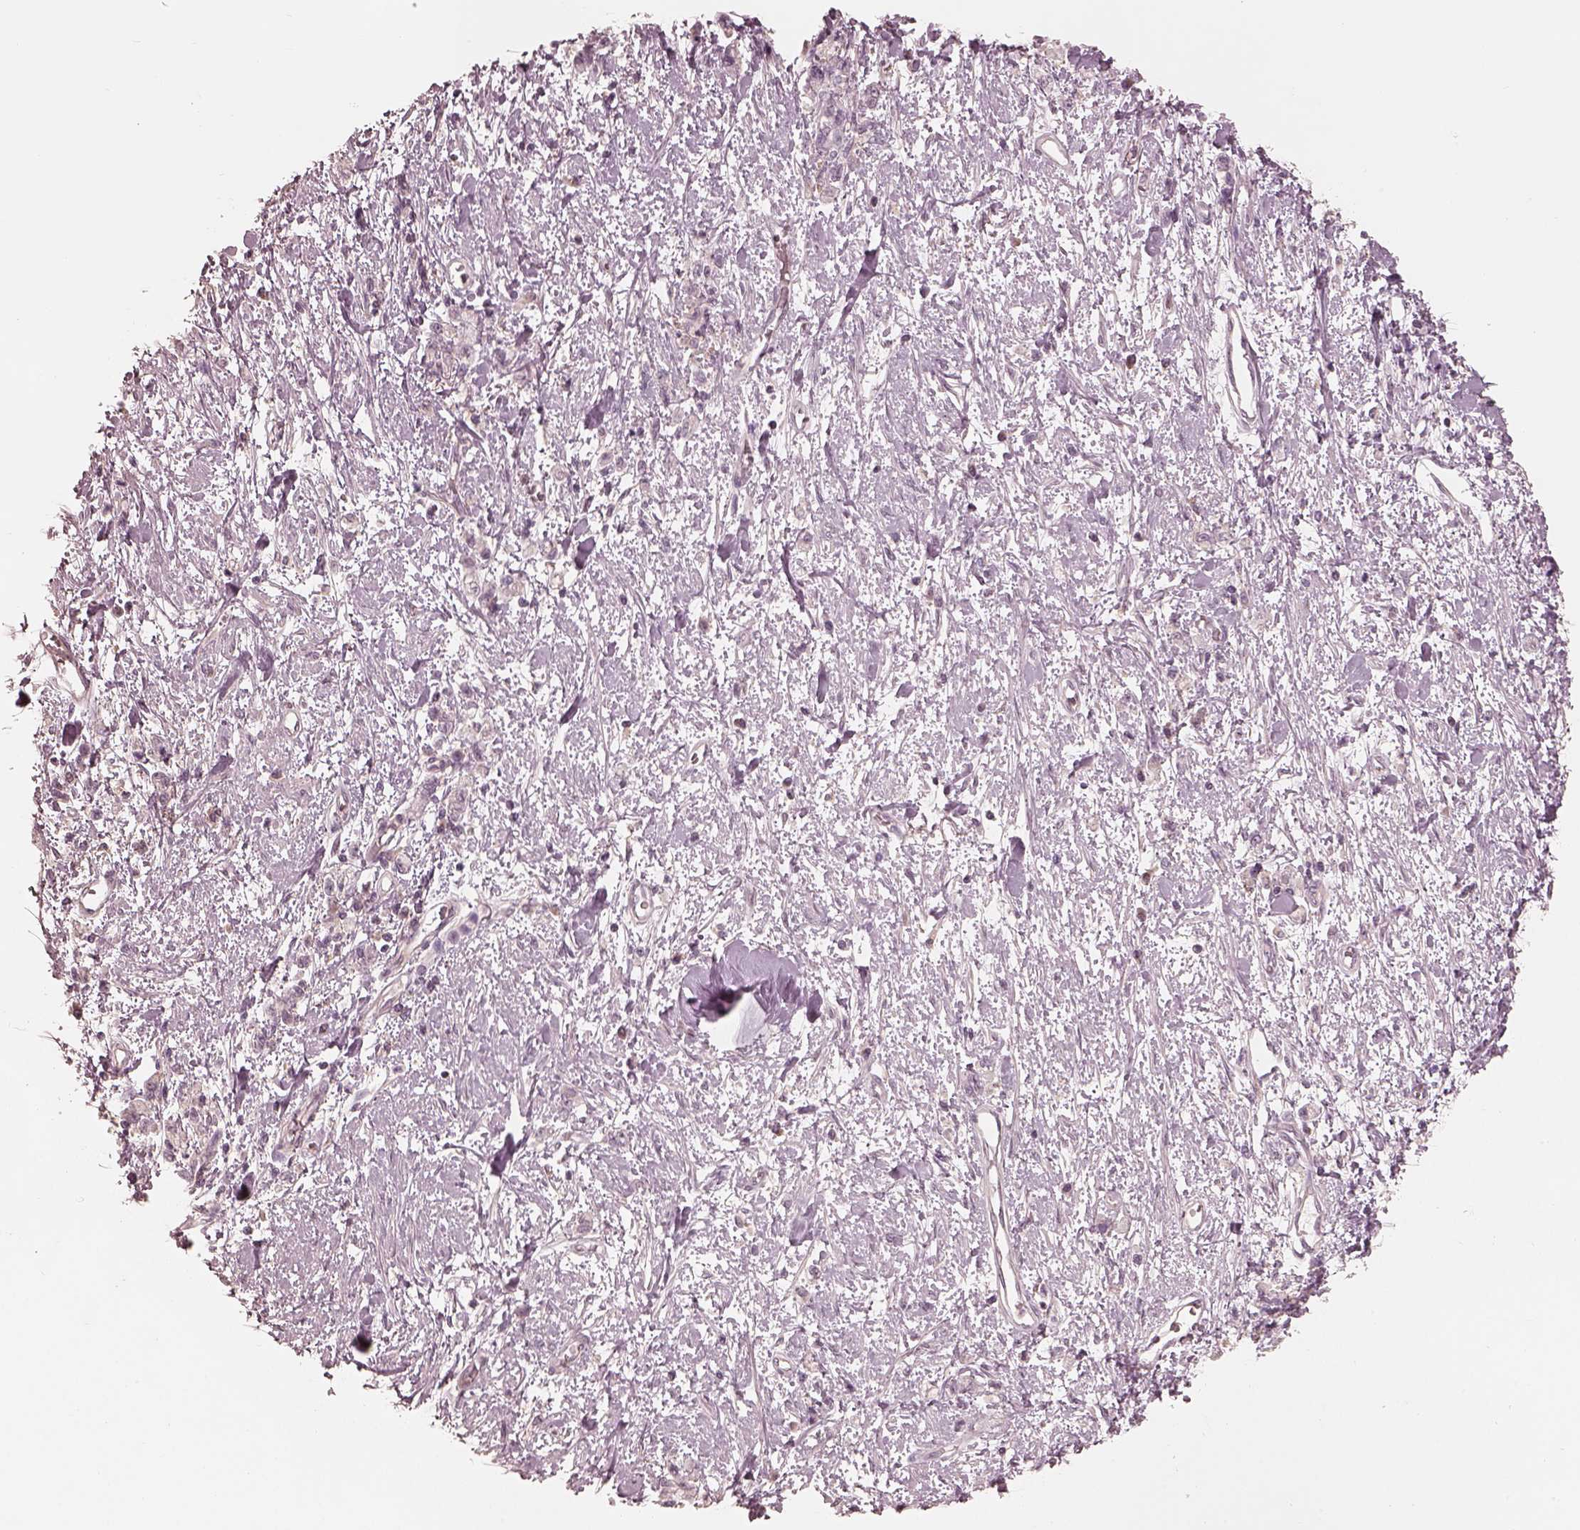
{"staining": {"intensity": "negative", "quantity": "none", "location": "none"}, "tissue": "stomach cancer", "cell_type": "Tumor cells", "image_type": "cancer", "snomed": [{"axis": "morphology", "description": "Adenocarcinoma, NOS"}, {"axis": "topography", "description": "Stomach"}], "caption": "Protein analysis of stomach adenocarcinoma shows no significant staining in tumor cells.", "gene": "PRKACG", "patient": {"sex": "male", "age": 77}}